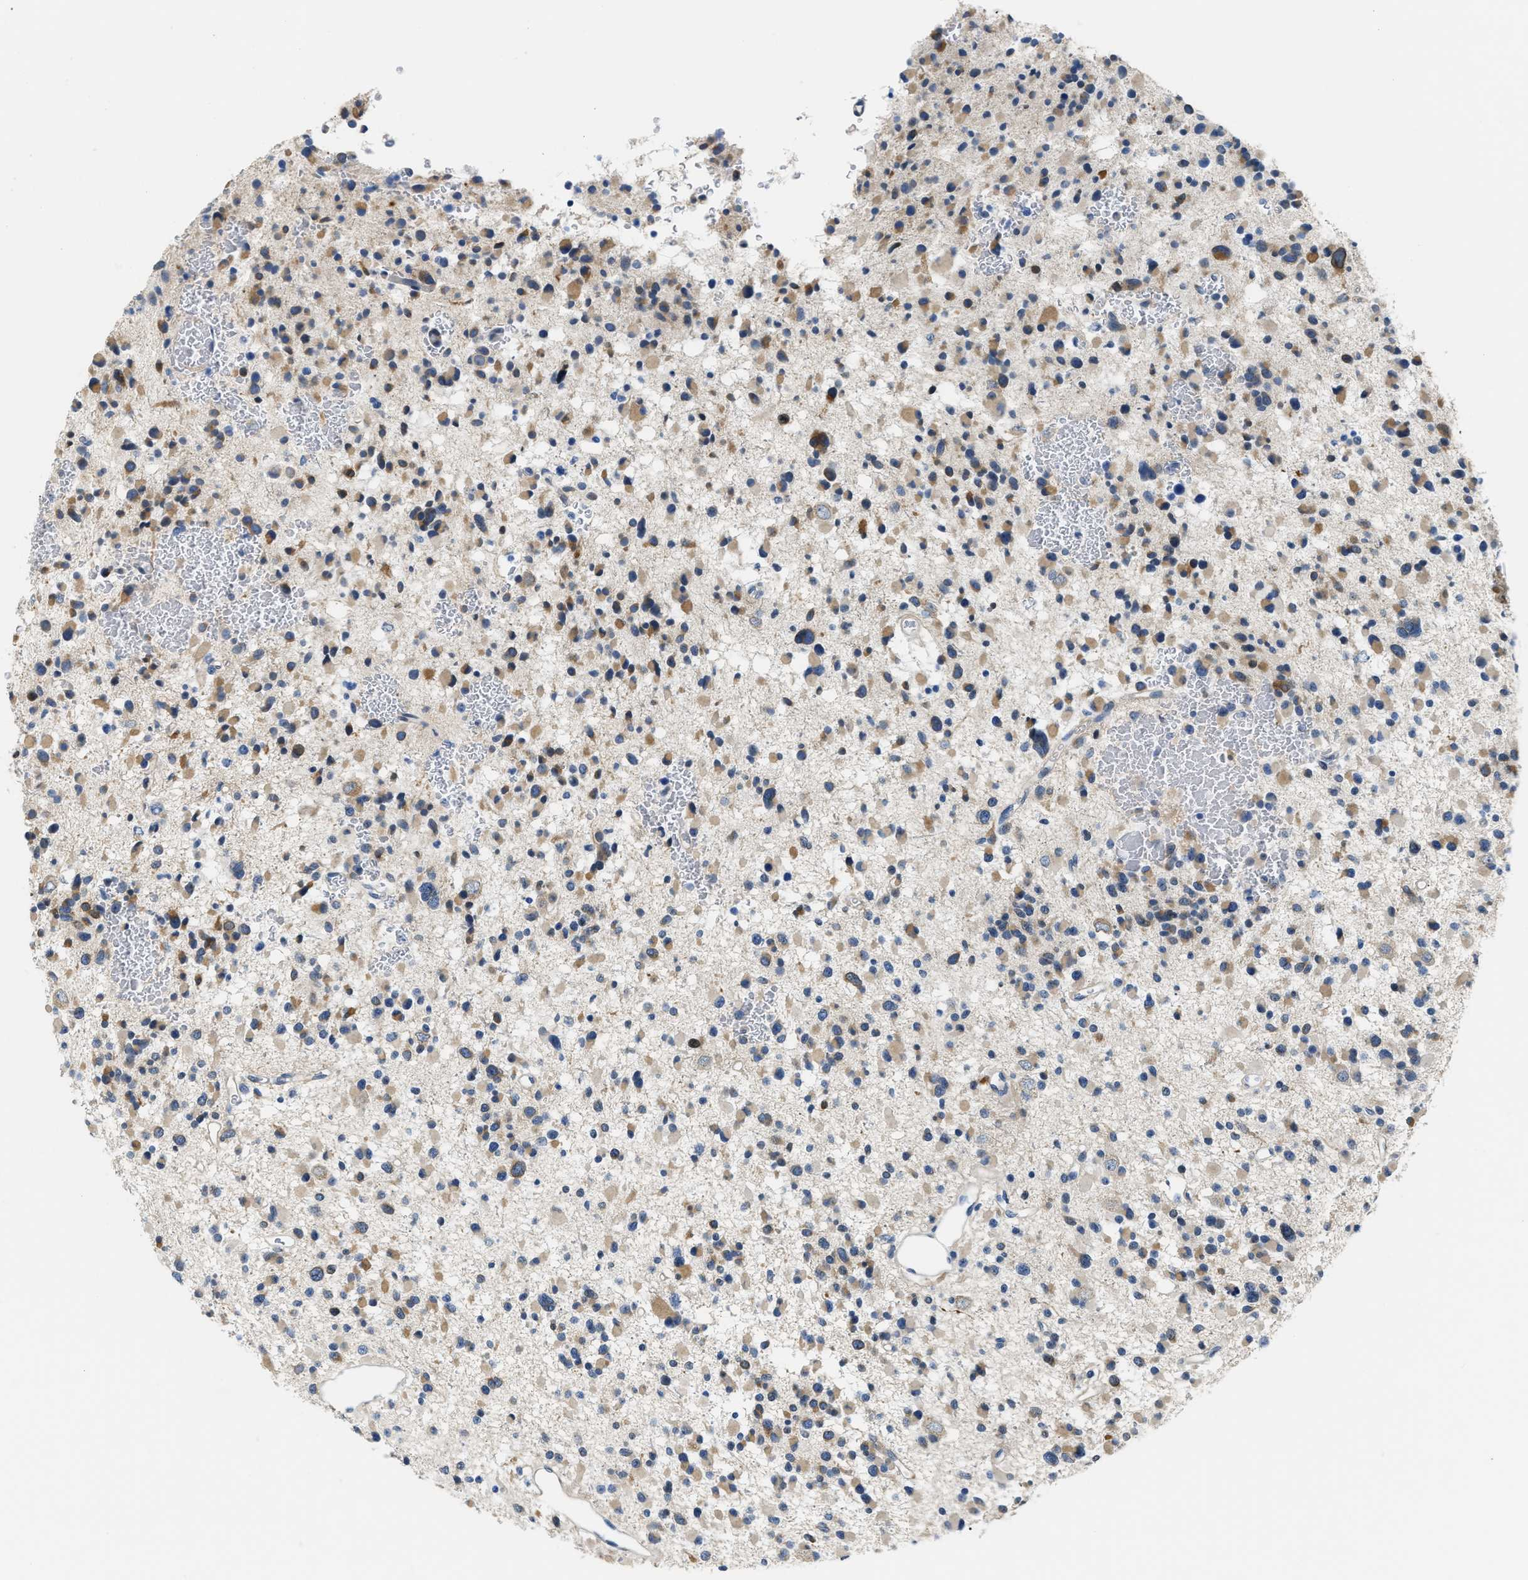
{"staining": {"intensity": "moderate", "quantity": "25%-75%", "location": "cytoplasmic/membranous"}, "tissue": "glioma", "cell_type": "Tumor cells", "image_type": "cancer", "snomed": [{"axis": "morphology", "description": "Glioma, malignant, Low grade"}, {"axis": "topography", "description": "Brain"}], "caption": "A histopathology image showing moderate cytoplasmic/membranous positivity in approximately 25%-75% of tumor cells in low-grade glioma (malignant), as visualized by brown immunohistochemical staining.", "gene": "CLGN", "patient": {"sex": "female", "age": 22}}